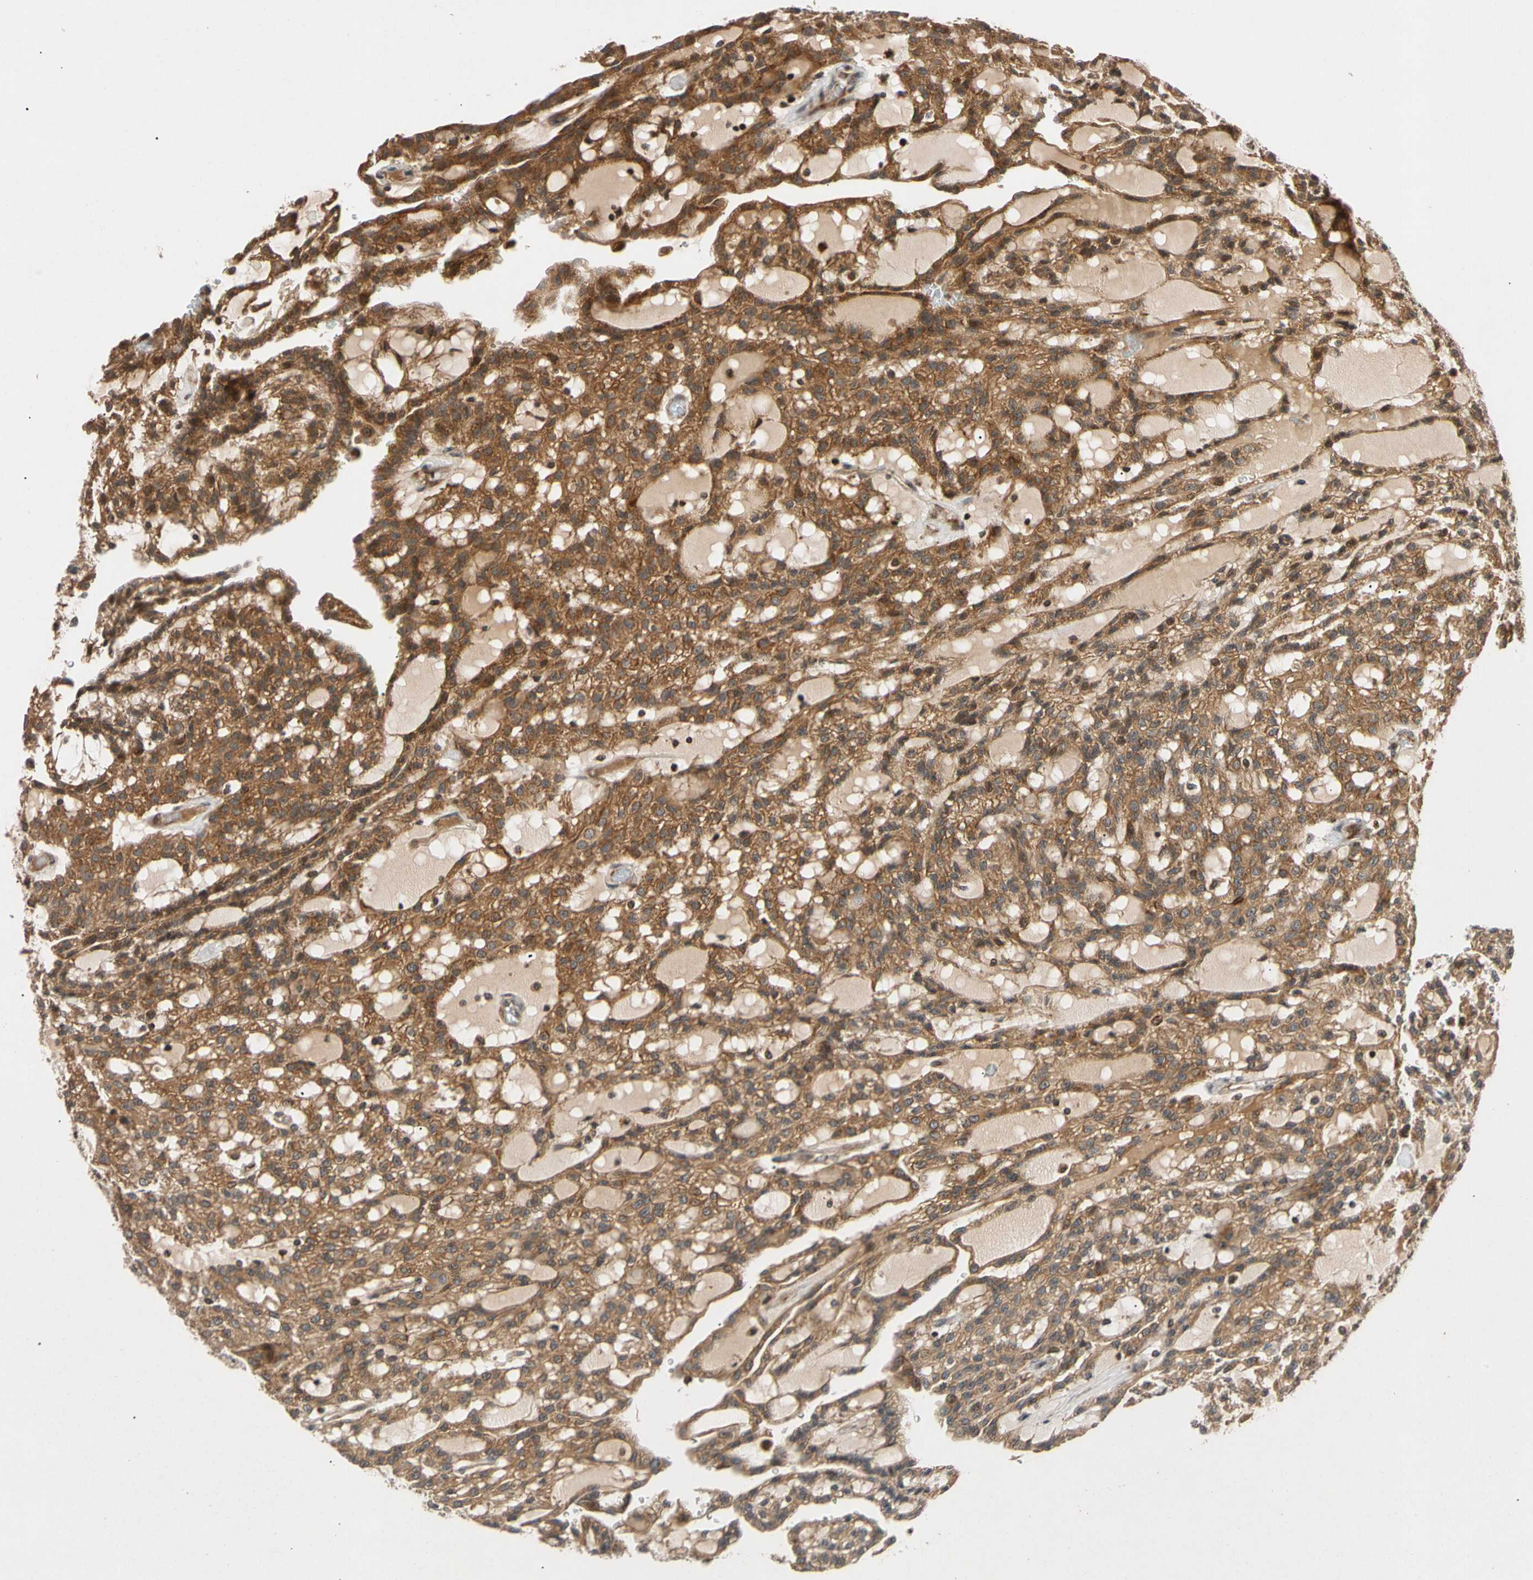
{"staining": {"intensity": "strong", "quantity": ">75%", "location": "cytoplasmic/membranous"}, "tissue": "renal cancer", "cell_type": "Tumor cells", "image_type": "cancer", "snomed": [{"axis": "morphology", "description": "Adenocarcinoma, NOS"}, {"axis": "topography", "description": "Kidney"}], "caption": "Adenocarcinoma (renal) stained with a brown dye demonstrates strong cytoplasmic/membranous positive staining in about >75% of tumor cells.", "gene": "MRPS22", "patient": {"sex": "male", "age": 63}}